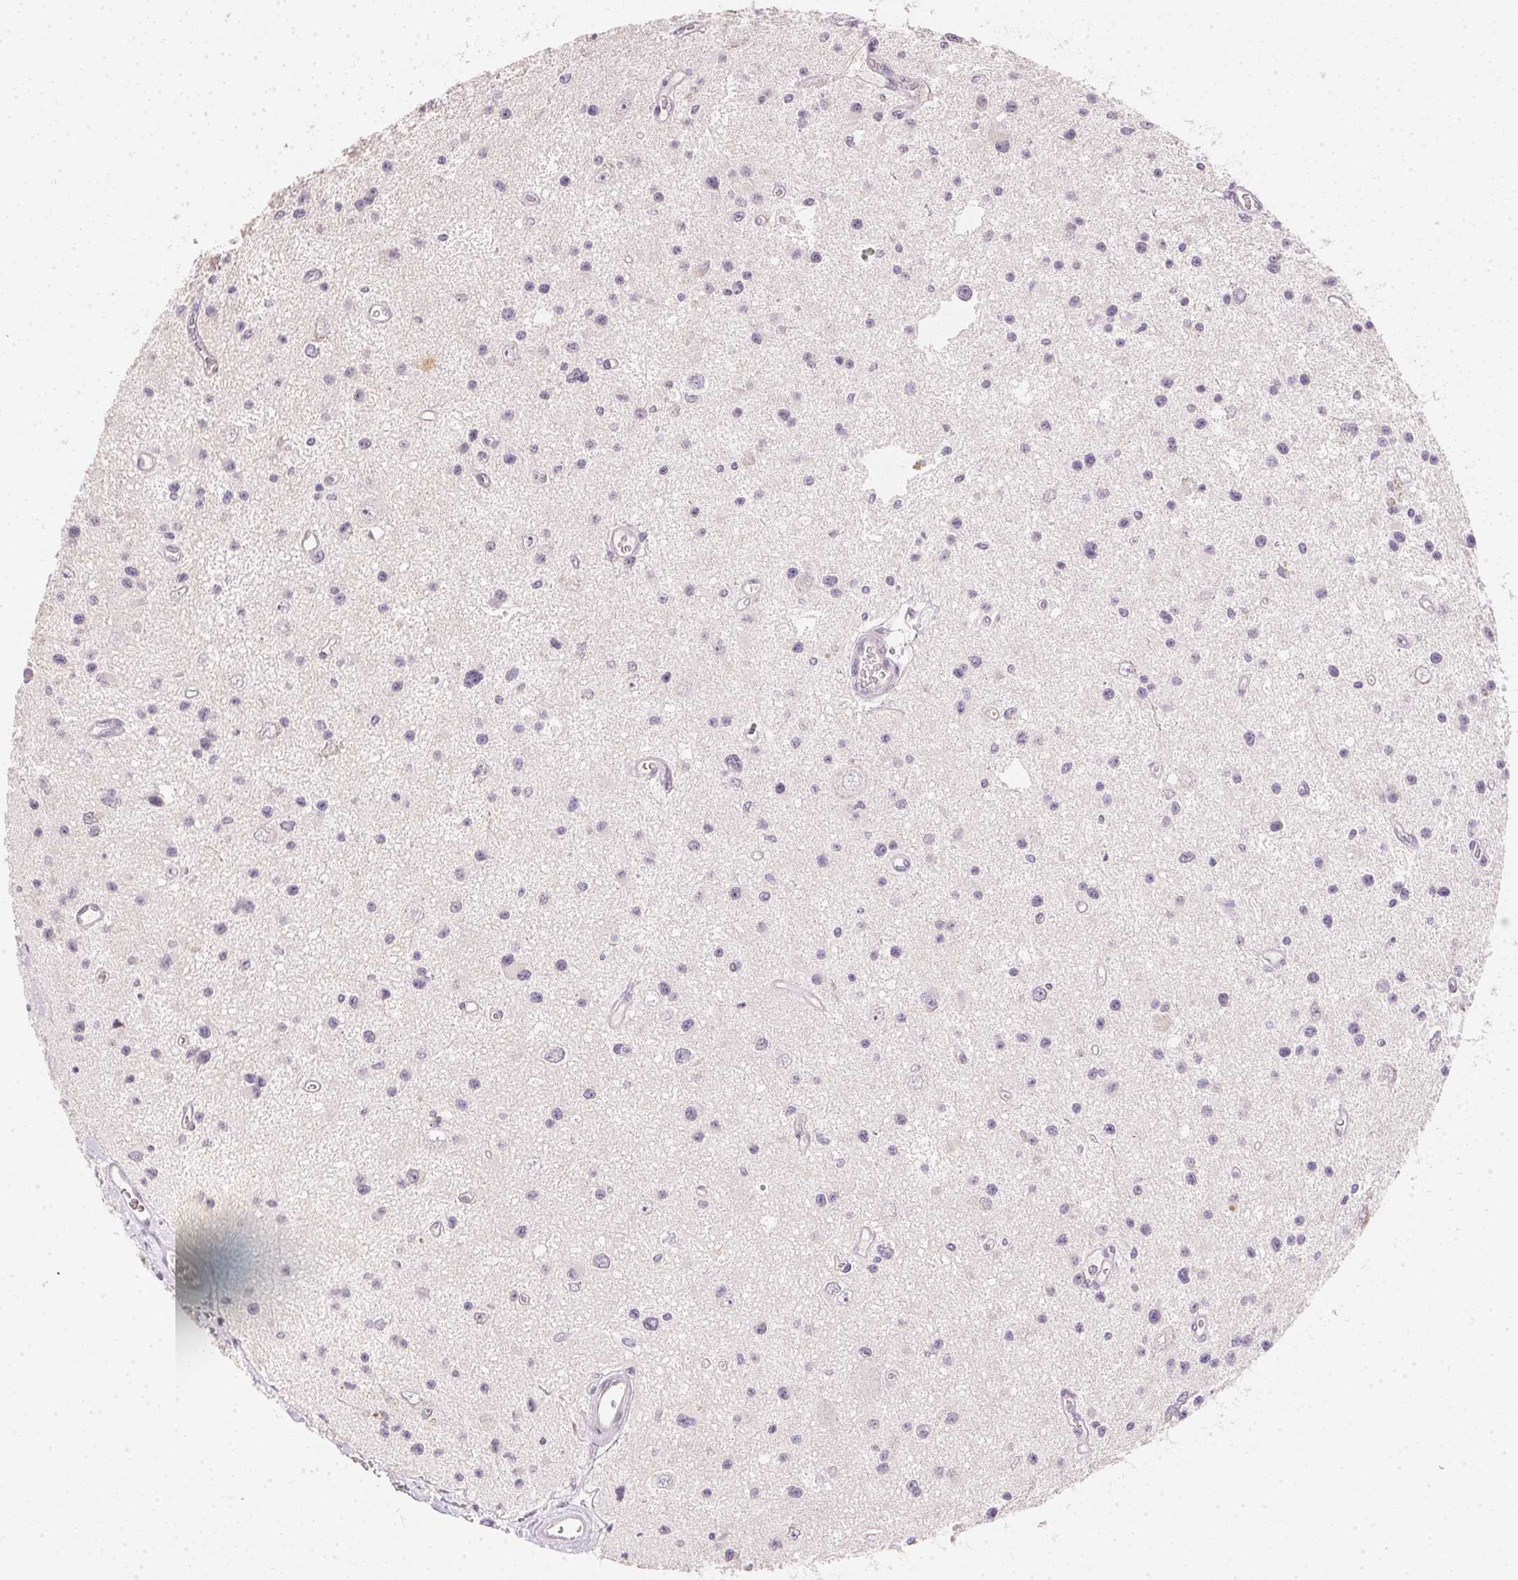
{"staining": {"intensity": "negative", "quantity": "none", "location": "none"}, "tissue": "glioma", "cell_type": "Tumor cells", "image_type": "cancer", "snomed": [{"axis": "morphology", "description": "Glioma, malignant, Low grade"}, {"axis": "topography", "description": "Brain"}], "caption": "Immunohistochemistry (IHC) histopathology image of neoplastic tissue: human low-grade glioma (malignant) stained with DAB (3,3'-diaminobenzidine) reveals no significant protein expression in tumor cells. (Immunohistochemistry (IHC), brightfield microscopy, high magnification).", "gene": "DHCR24", "patient": {"sex": "male", "age": 43}}